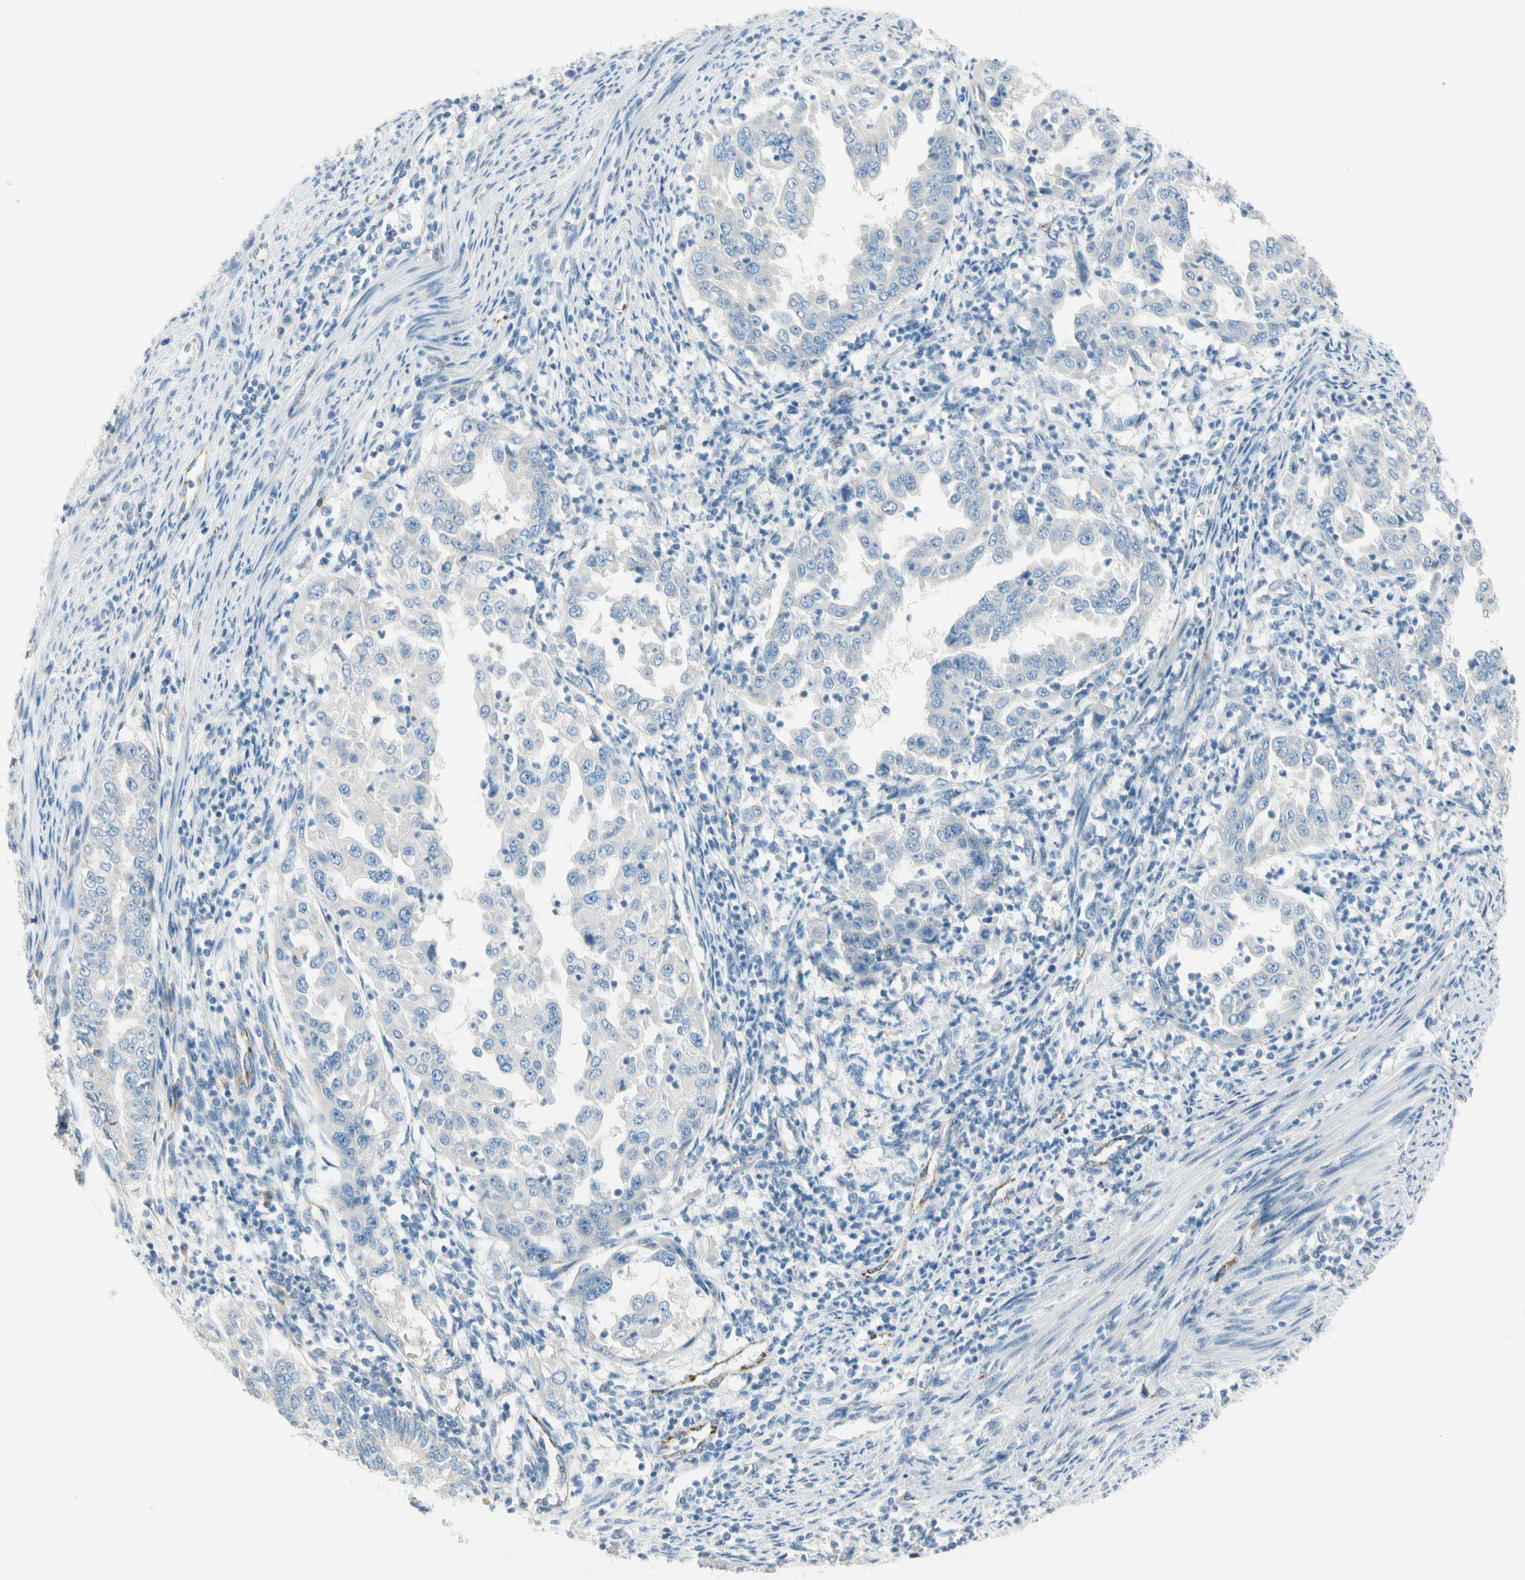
{"staining": {"intensity": "negative", "quantity": "none", "location": "none"}, "tissue": "endometrial cancer", "cell_type": "Tumor cells", "image_type": "cancer", "snomed": [{"axis": "morphology", "description": "Adenocarcinoma, NOS"}, {"axis": "topography", "description": "Endometrium"}], "caption": "An immunohistochemistry (IHC) micrograph of endometrial adenocarcinoma is shown. There is no staining in tumor cells of endometrial adenocarcinoma. Brightfield microscopy of immunohistochemistry (IHC) stained with DAB (3,3'-diaminobenzidine) (brown) and hematoxylin (blue), captured at high magnification.", "gene": "SLC6A15", "patient": {"sex": "female", "age": 85}}